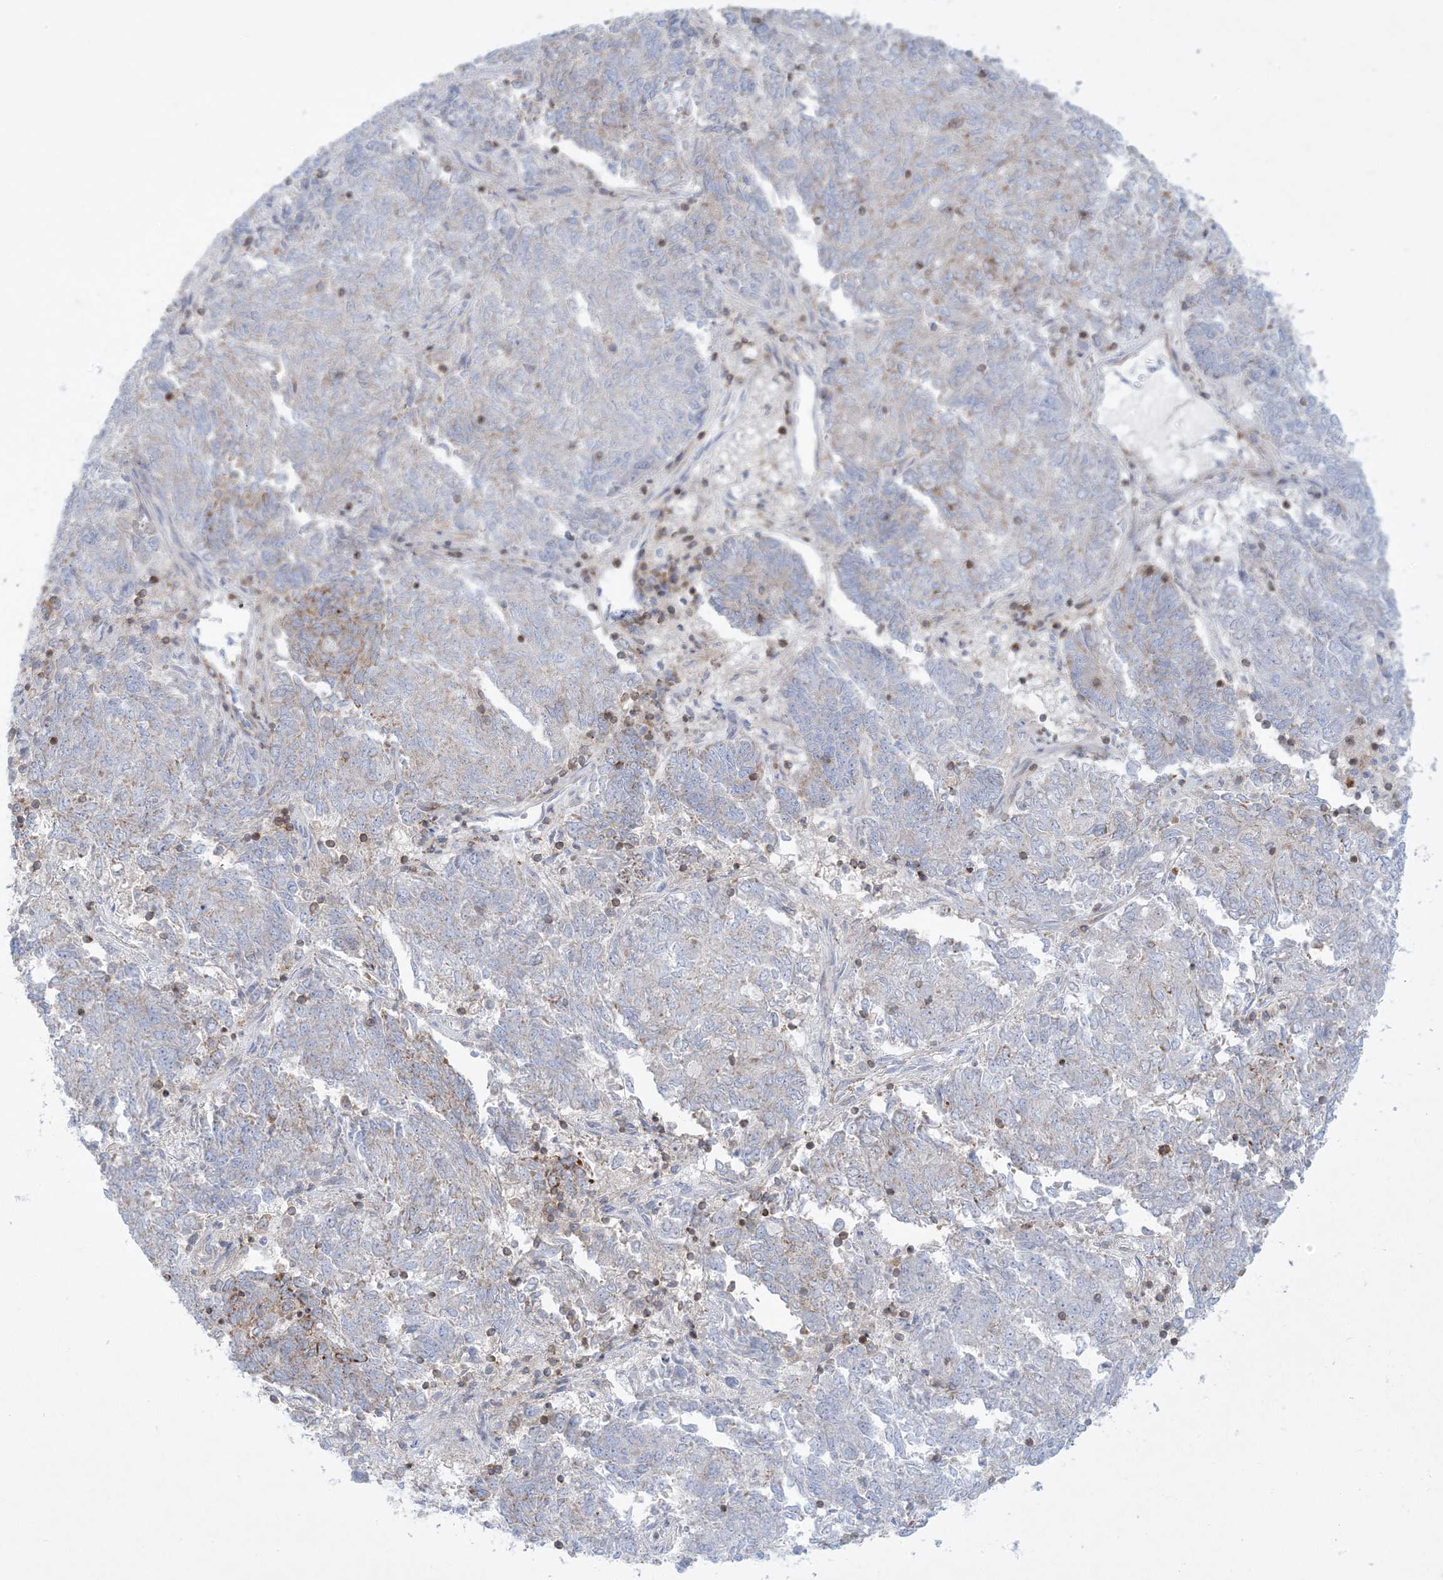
{"staining": {"intensity": "moderate", "quantity": "<25%", "location": "cytoplasmic/membranous"}, "tissue": "endometrial cancer", "cell_type": "Tumor cells", "image_type": "cancer", "snomed": [{"axis": "morphology", "description": "Adenocarcinoma, NOS"}, {"axis": "topography", "description": "Endometrium"}], "caption": "Adenocarcinoma (endometrial) stained for a protein reveals moderate cytoplasmic/membranous positivity in tumor cells. (DAB = brown stain, brightfield microscopy at high magnification).", "gene": "ARHGAP30", "patient": {"sex": "female", "age": 80}}